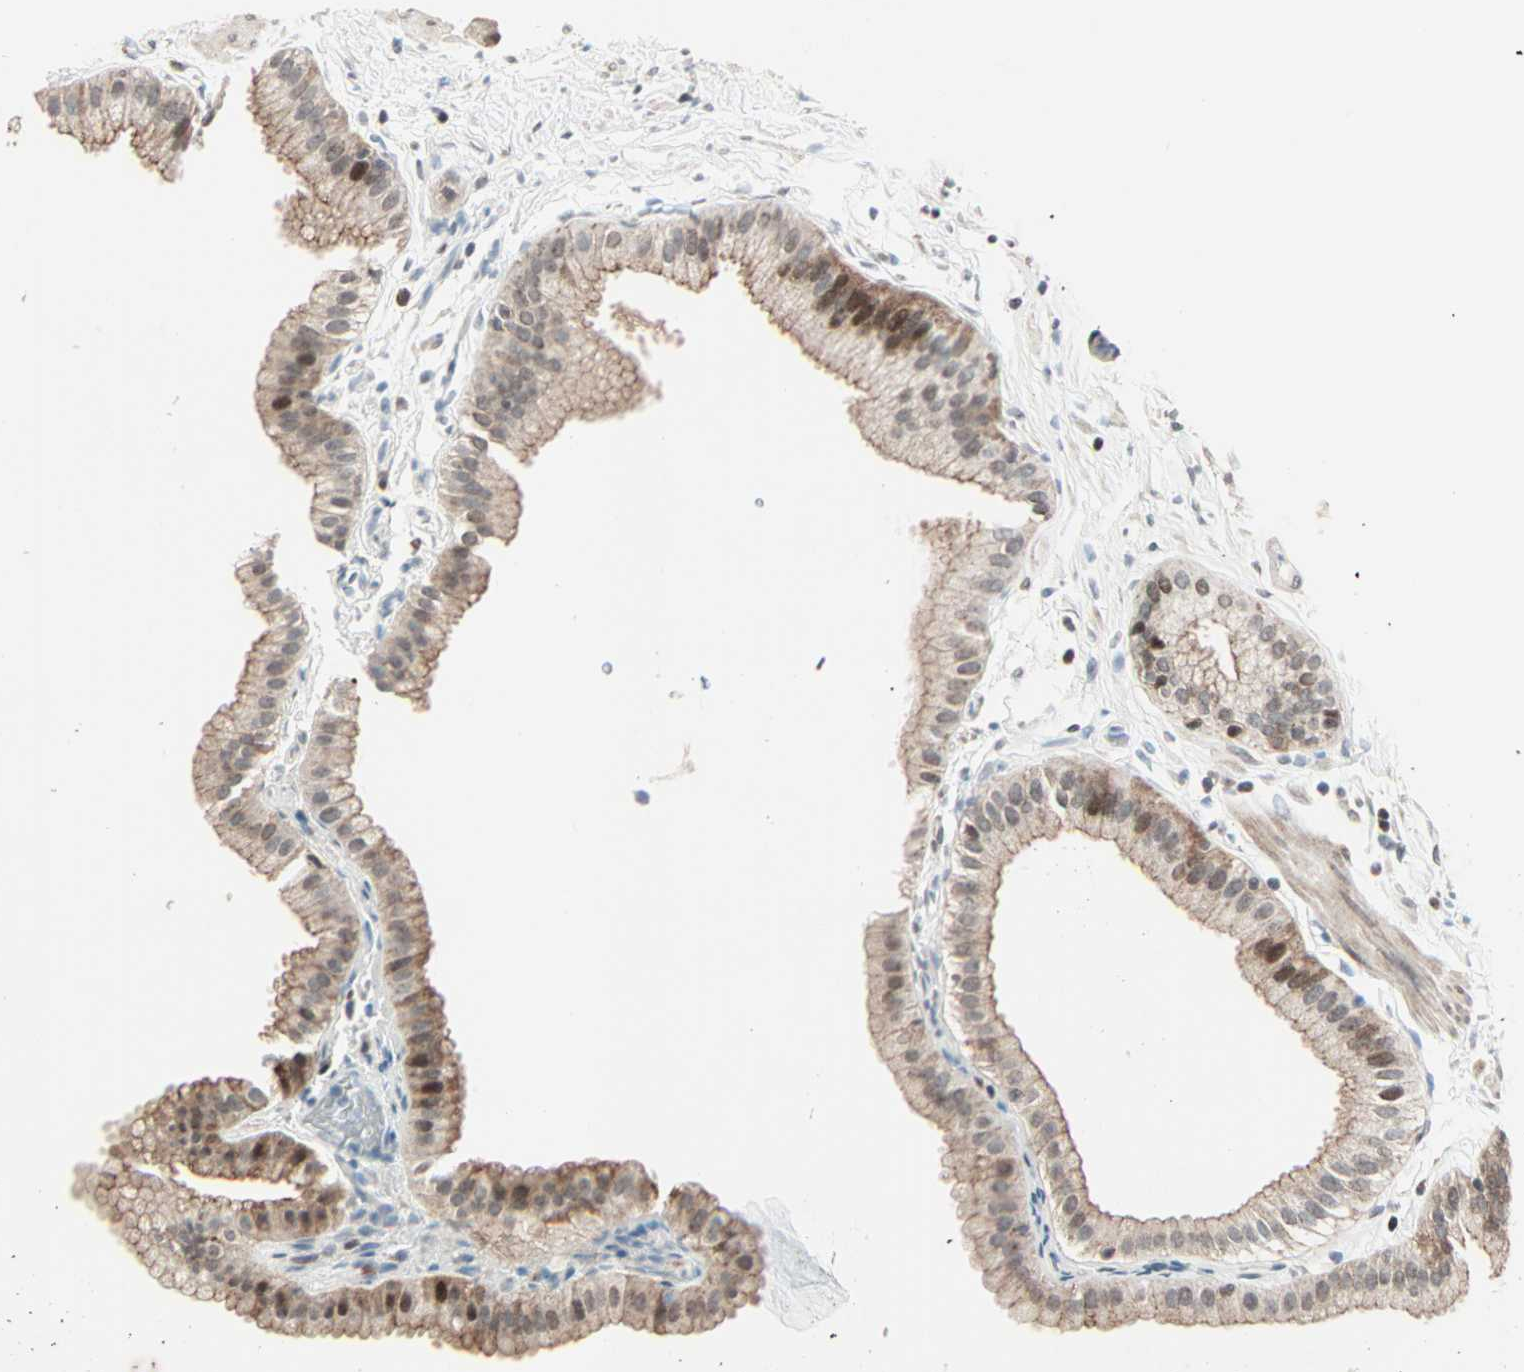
{"staining": {"intensity": "strong", "quantity": "25%-75%", "location": "cytoplasmic/membranous,nuclear"}, "tissue": "gallbladder", "cell_type": "Glandular cells", "image_type": "normal", "snomed": [{"axis": "morphology", "description": "Normal tissue, NOS"}, {"axis": "topography", "description": "Gallbladder"}], "caption": "Unremarkable gallbladder exhibits strong cytoplasmic/membranous,nuclear staining in approximately 25%-75% of glandular cells.", "gene": "CBX4", "patient": {"sex": "female", "age": 63}}